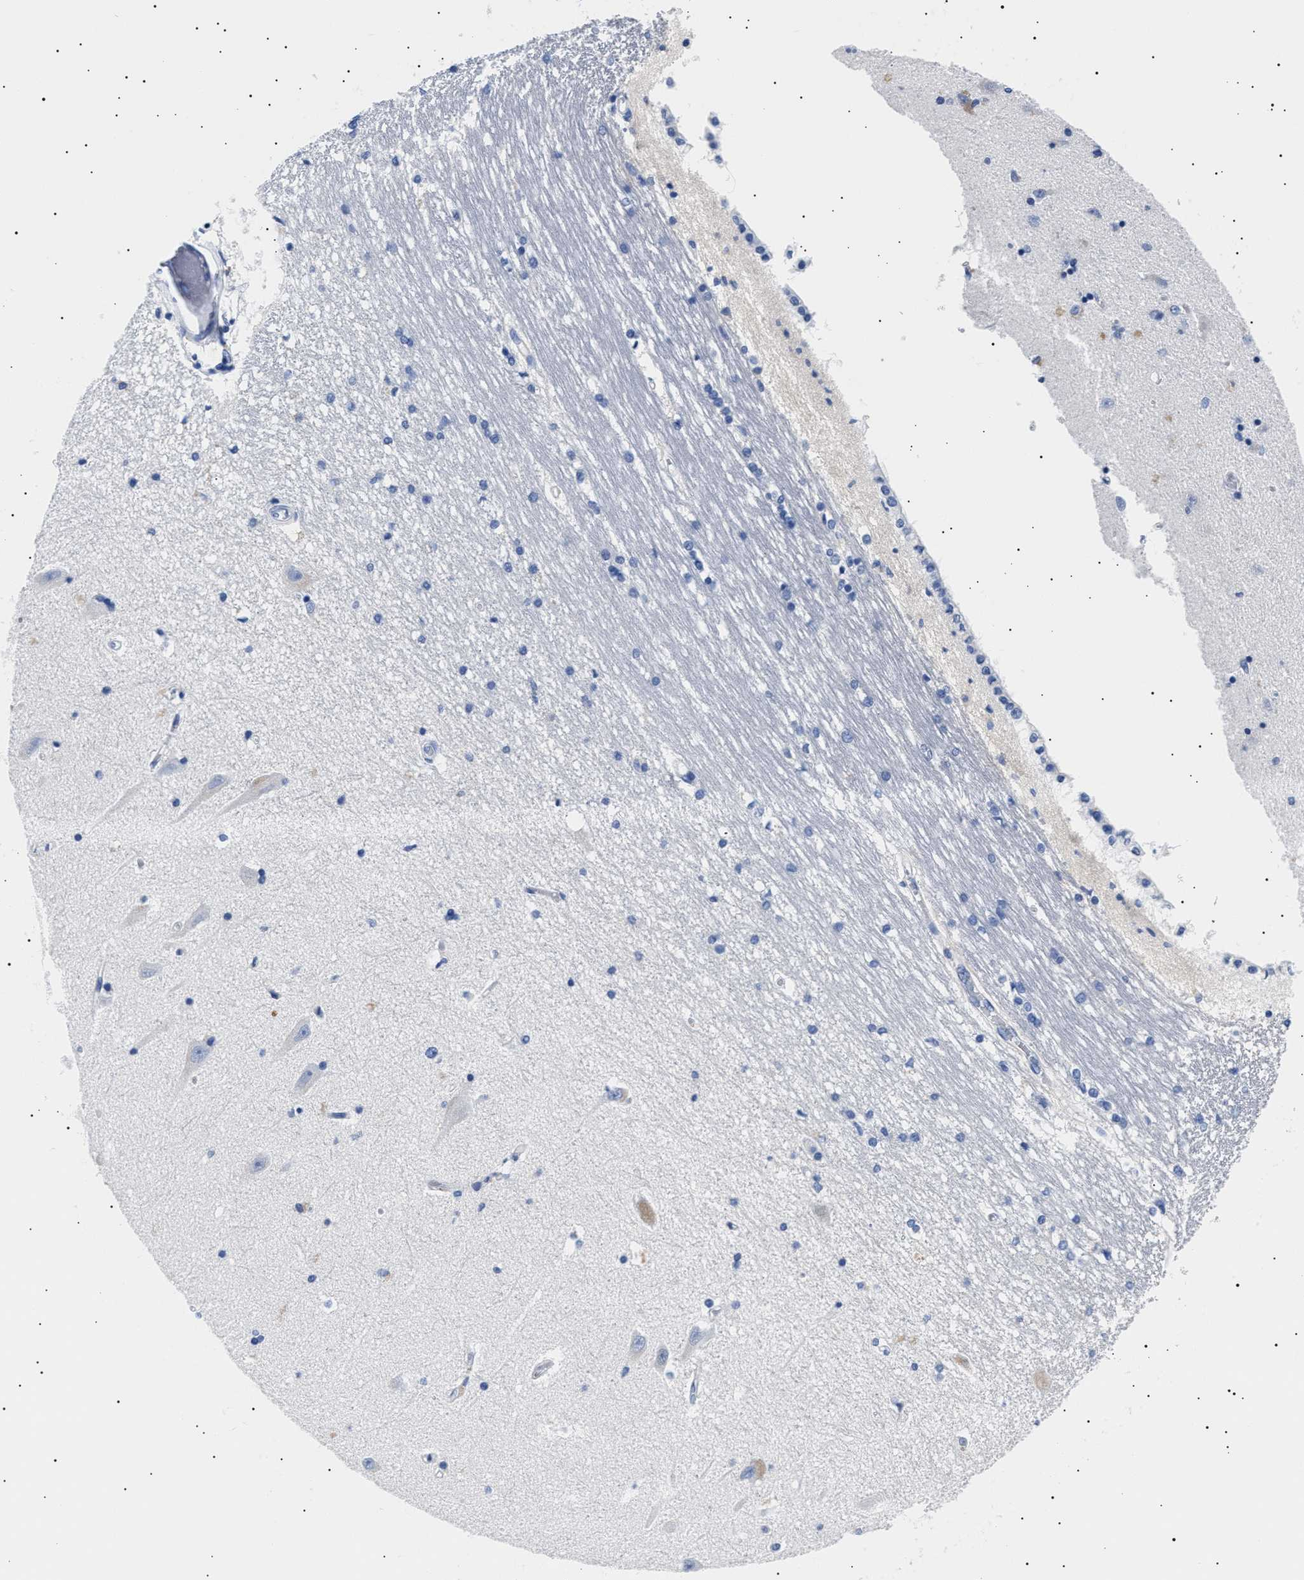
{"staining": {"intensity": "negative", "quantity": "none", "location": "none"}, "tissue": "hippocampus", "cell_type": "Glial cells", "image_type": "normal", "snomed": [{"axis": "morphology", "description": "Normal tissue, NOS"}, {"axis": "topography", "description": "Hippocampus"}], "caption": "Immunohistochemistry histopathology image of normal hippocampus: hippocampus stained with DAB (3,3'-diaminobenzidine) displays no significant protein staining in glial cells.", "gene": "HEMGN", "patient": {"sex": "male", "age": 45}}